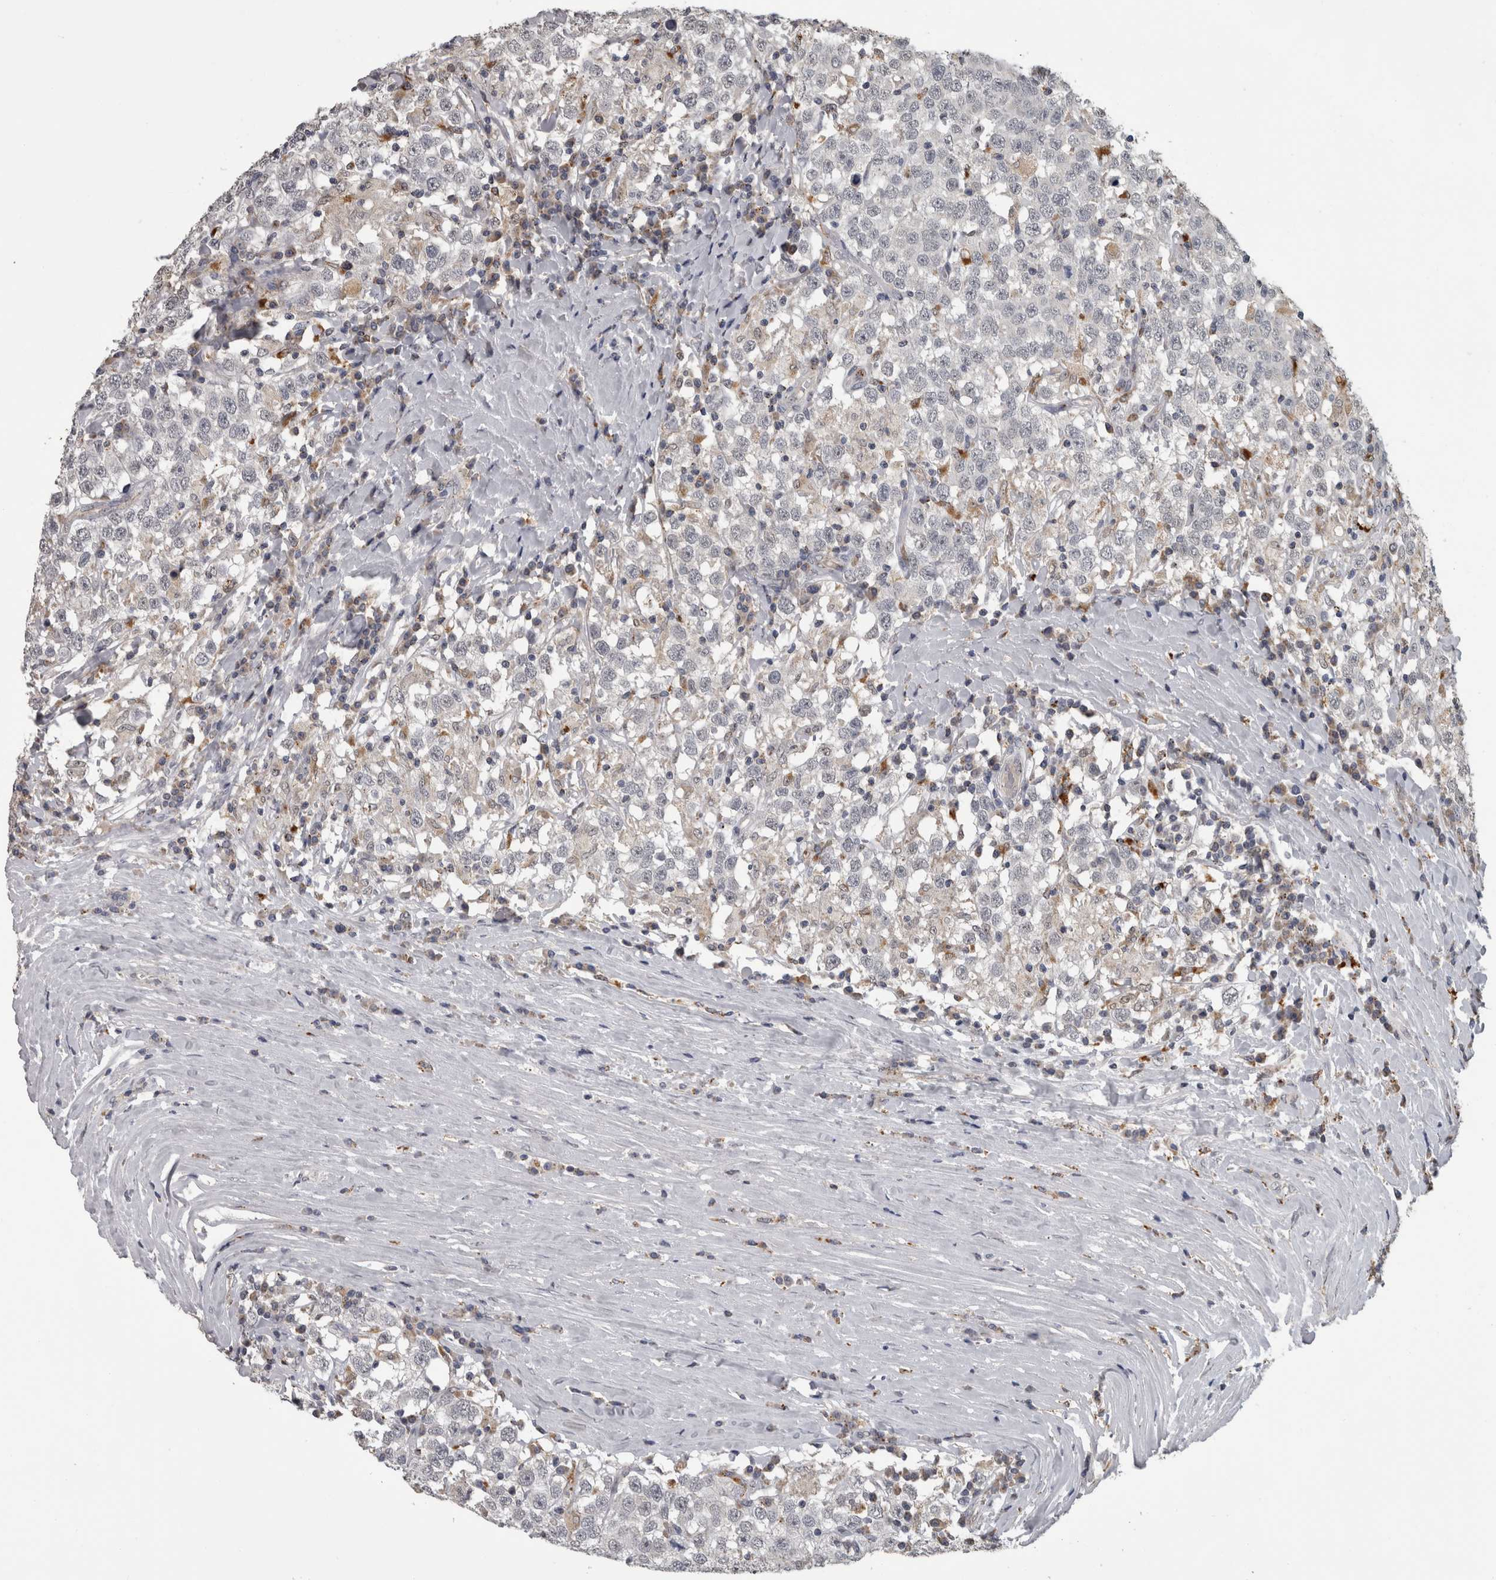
{"staining": {"intensity": "negative", "quantity": "none", "location": "none"}, "tissue": "testis cancer", "cell_type": "Tumor cells", "image_type": "cancer", "snomed": [{"axis": "morphology", "description": "Seminoma, NOS"}, {"axis": "topography", "description": "Testis"}], "caption": "Immunohistochemical staining of human testis cancer (seminoma) displays no significant positivity in tumor cells.", "gene": "NAAA", "patient": {"sex": "male", "age": 41}}